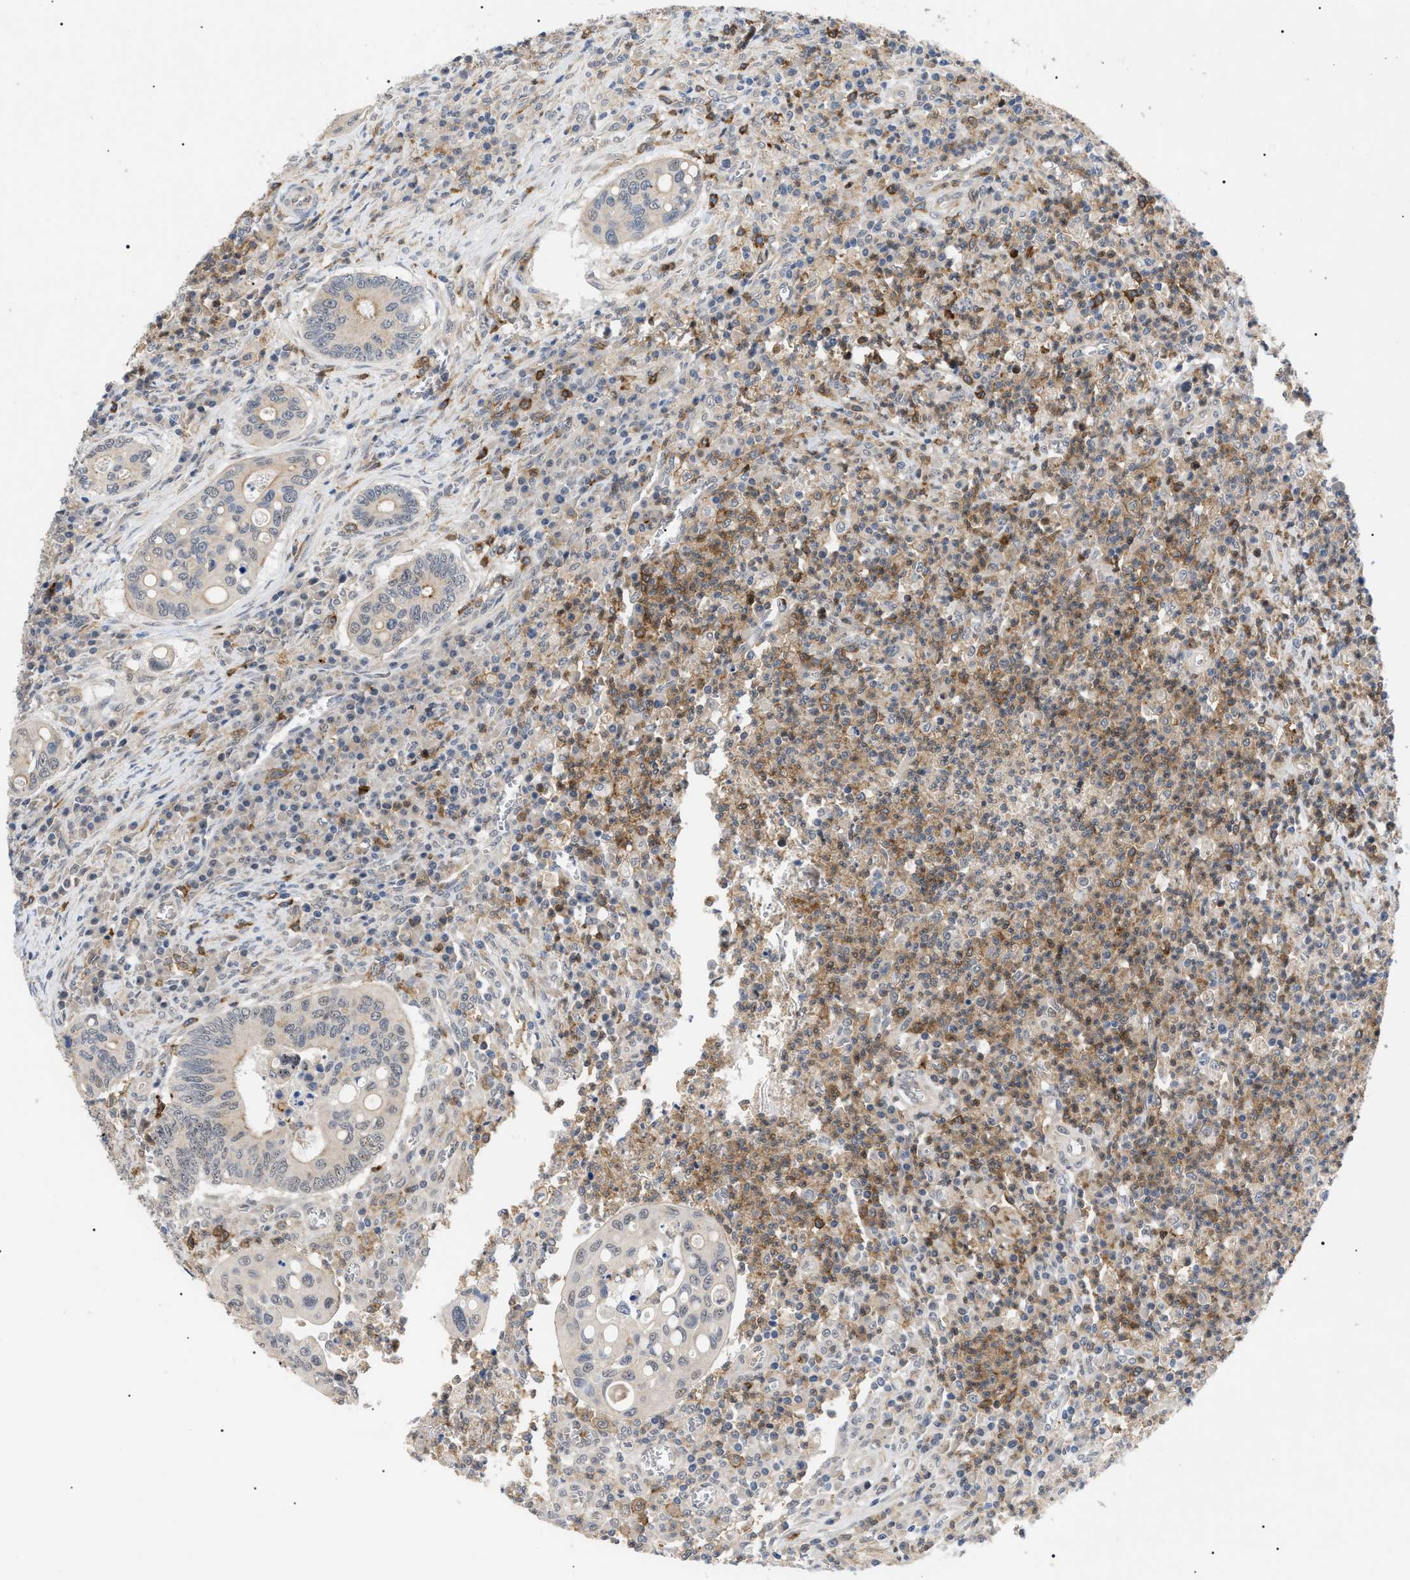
{"staining": {"intensity": "weak", "quantity": "<25%", "location": "cytoplasmic/membranous"}, "tissue": "colorectal cancer", "cell_type": "Tumor cells", "image_type": "cancer", "snomed": [{"axis": "morphology", "description": "Inflammation, NOS"}, {"axis": "morphology", "description": "Adenocarcinoma, NOS"}, {"axis": "topography", "description": "Colon"}], "caption": "Protein analysis of colorectal cancer (adenocarcinoma) shows no significant positivity in tumor cells.", "gene": "CD300A", "patient": {"sex": "male", "age": 72}}